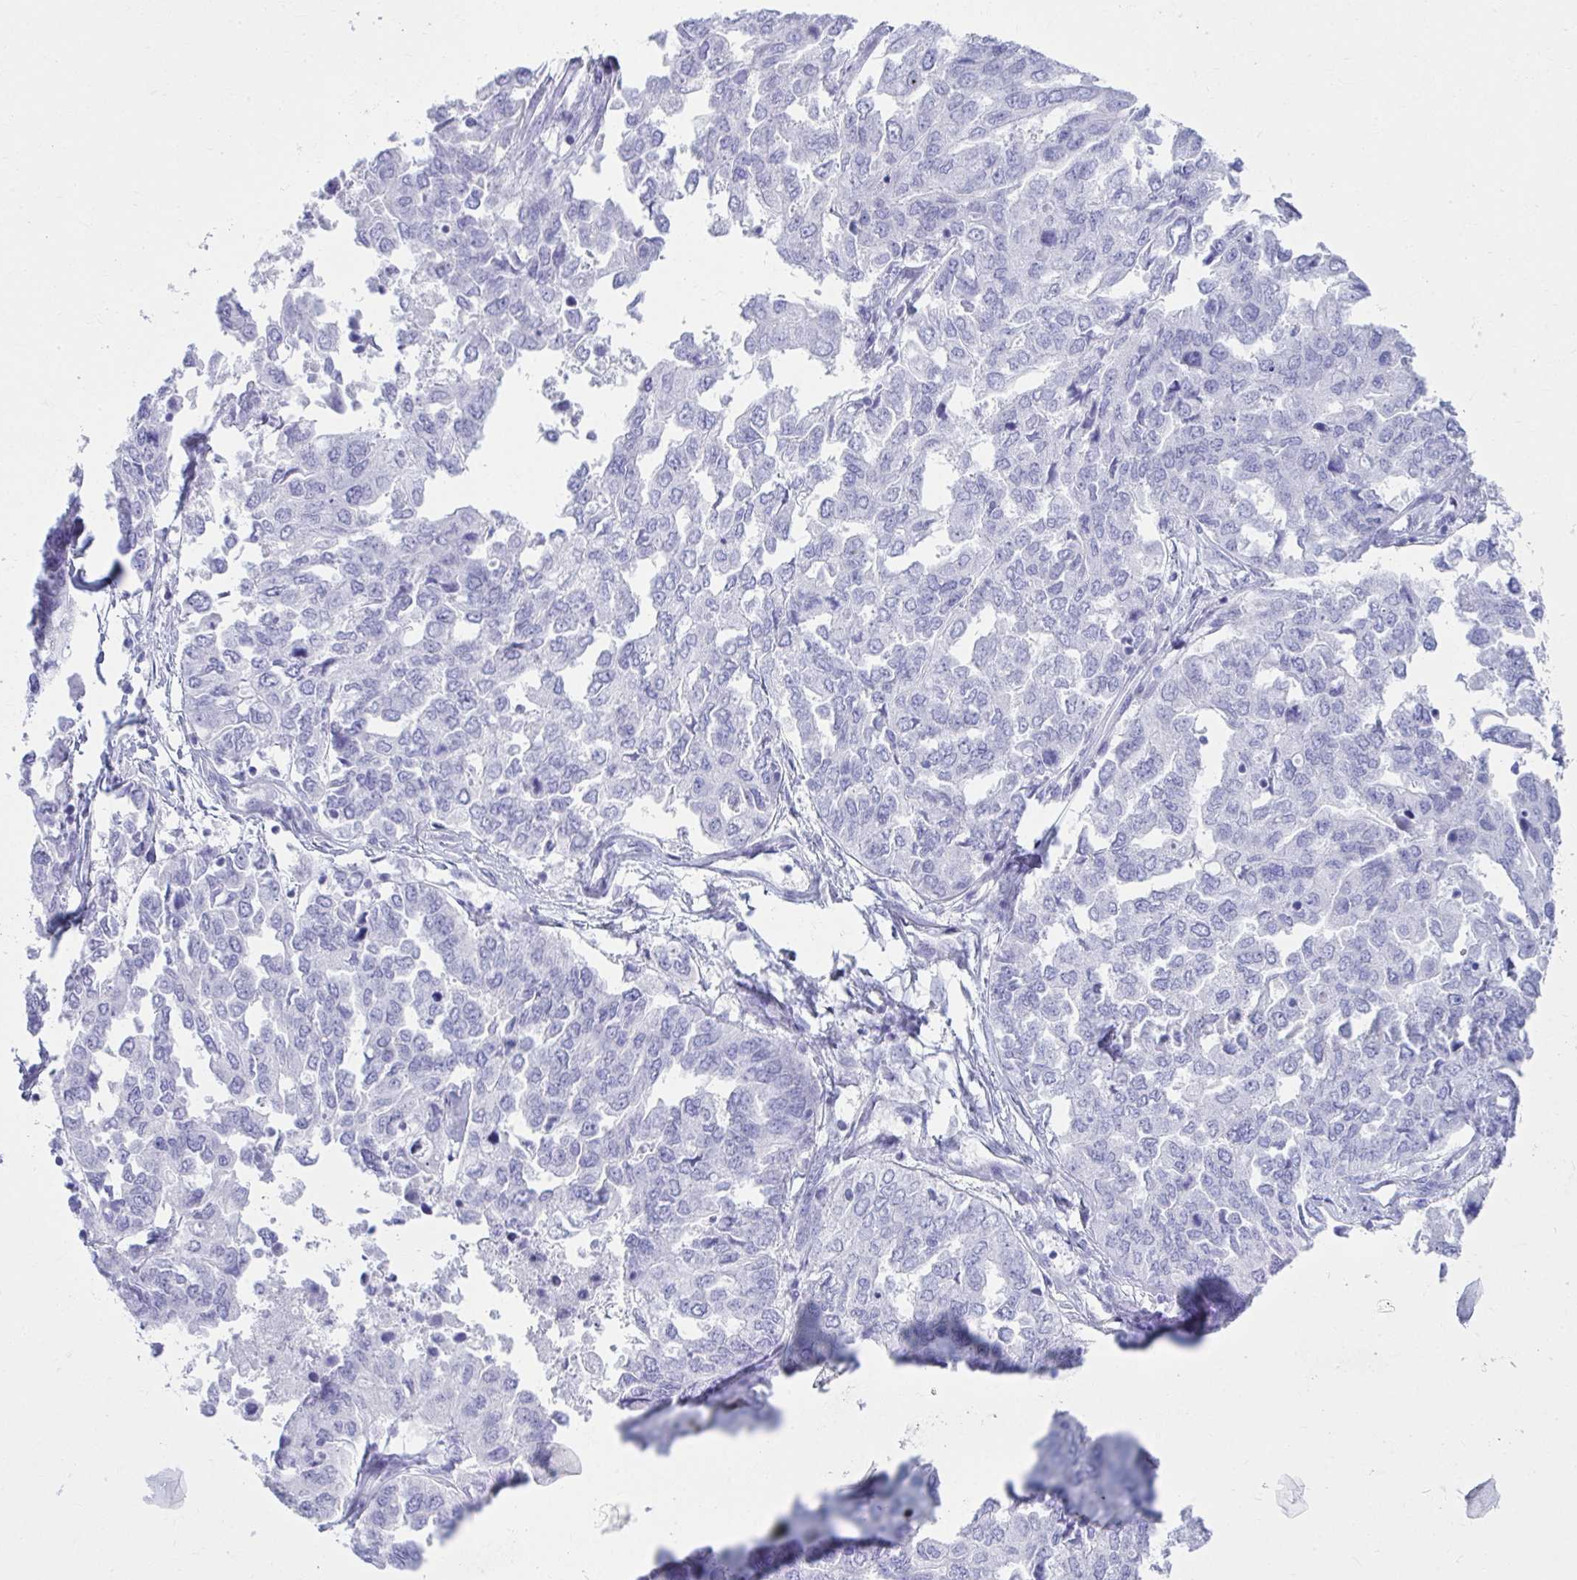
{"staining": {"intensity": "negative", "quantity": "none", "location": "none"}, "tissue": "ovarian cancer", "cell_type": "Tumor cells", "image_type": "cancer", "snomed": [{"axis": "morphology", "description": "Cystadenocarcinoma, serous, NOS"}, {"axis": "topography", "description": "Ovary"}], "caption": "This is an immunohistochemistry histopathology image of human ovarian cancer. There is no positivity in tumor cells.", "gene": "ATP4B", "patient": {"sex": "female", "age": 53}}